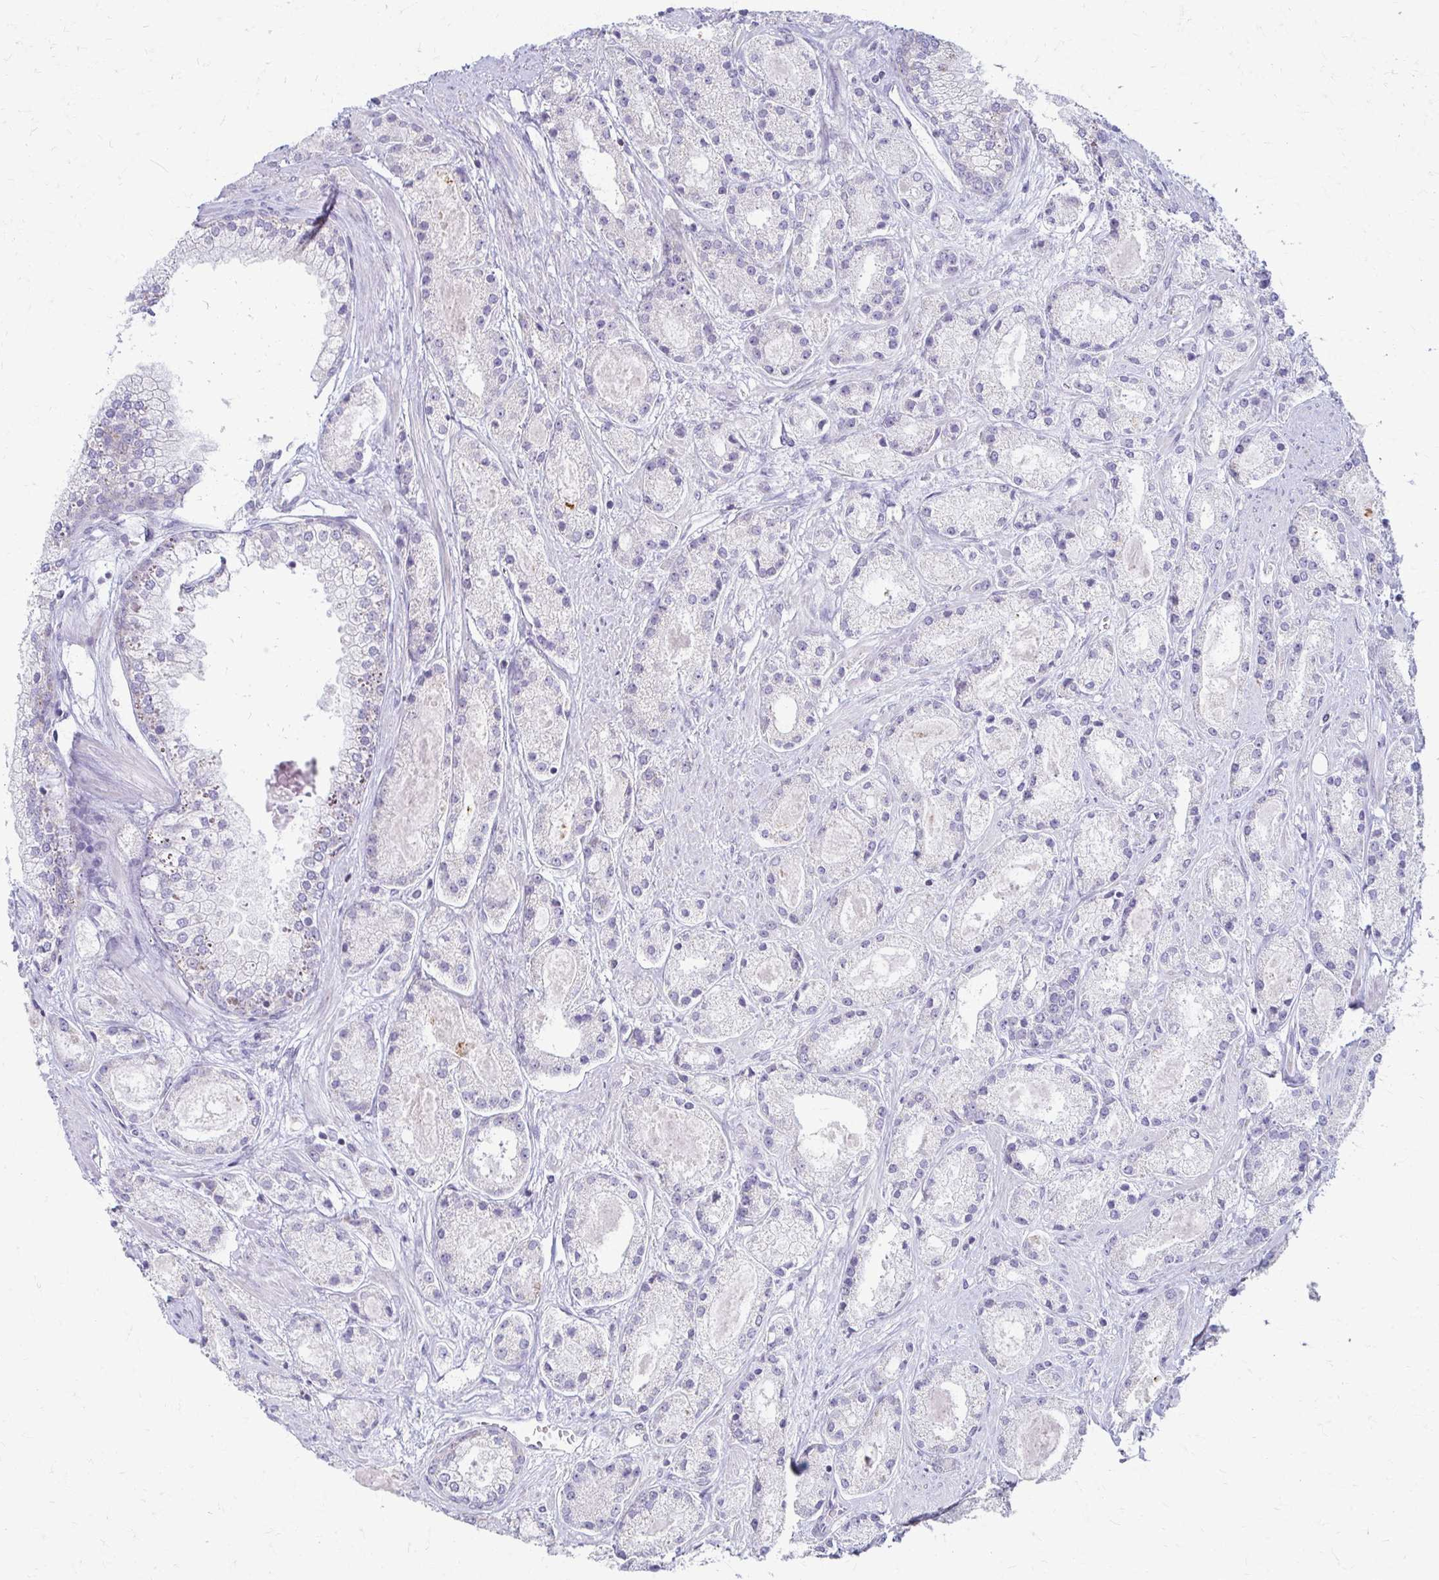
{"staining": {"intensity": "negative", "quantity": "none", "location": "none"}, "tissue": "prostate cancer", "cell_type": "Tumor cells", "image_type": "cancer", "snomed": [{"axis": "morphology", "description": "Adenocarcinoma, High grade"}, {"axis": "topography", "description": "Prostate"}], "caption": "Tumor cells show no significant protein staining in prostate cancer.", "gene": "FCGR2B", "patient": {"sex": "male", "age": 67}}